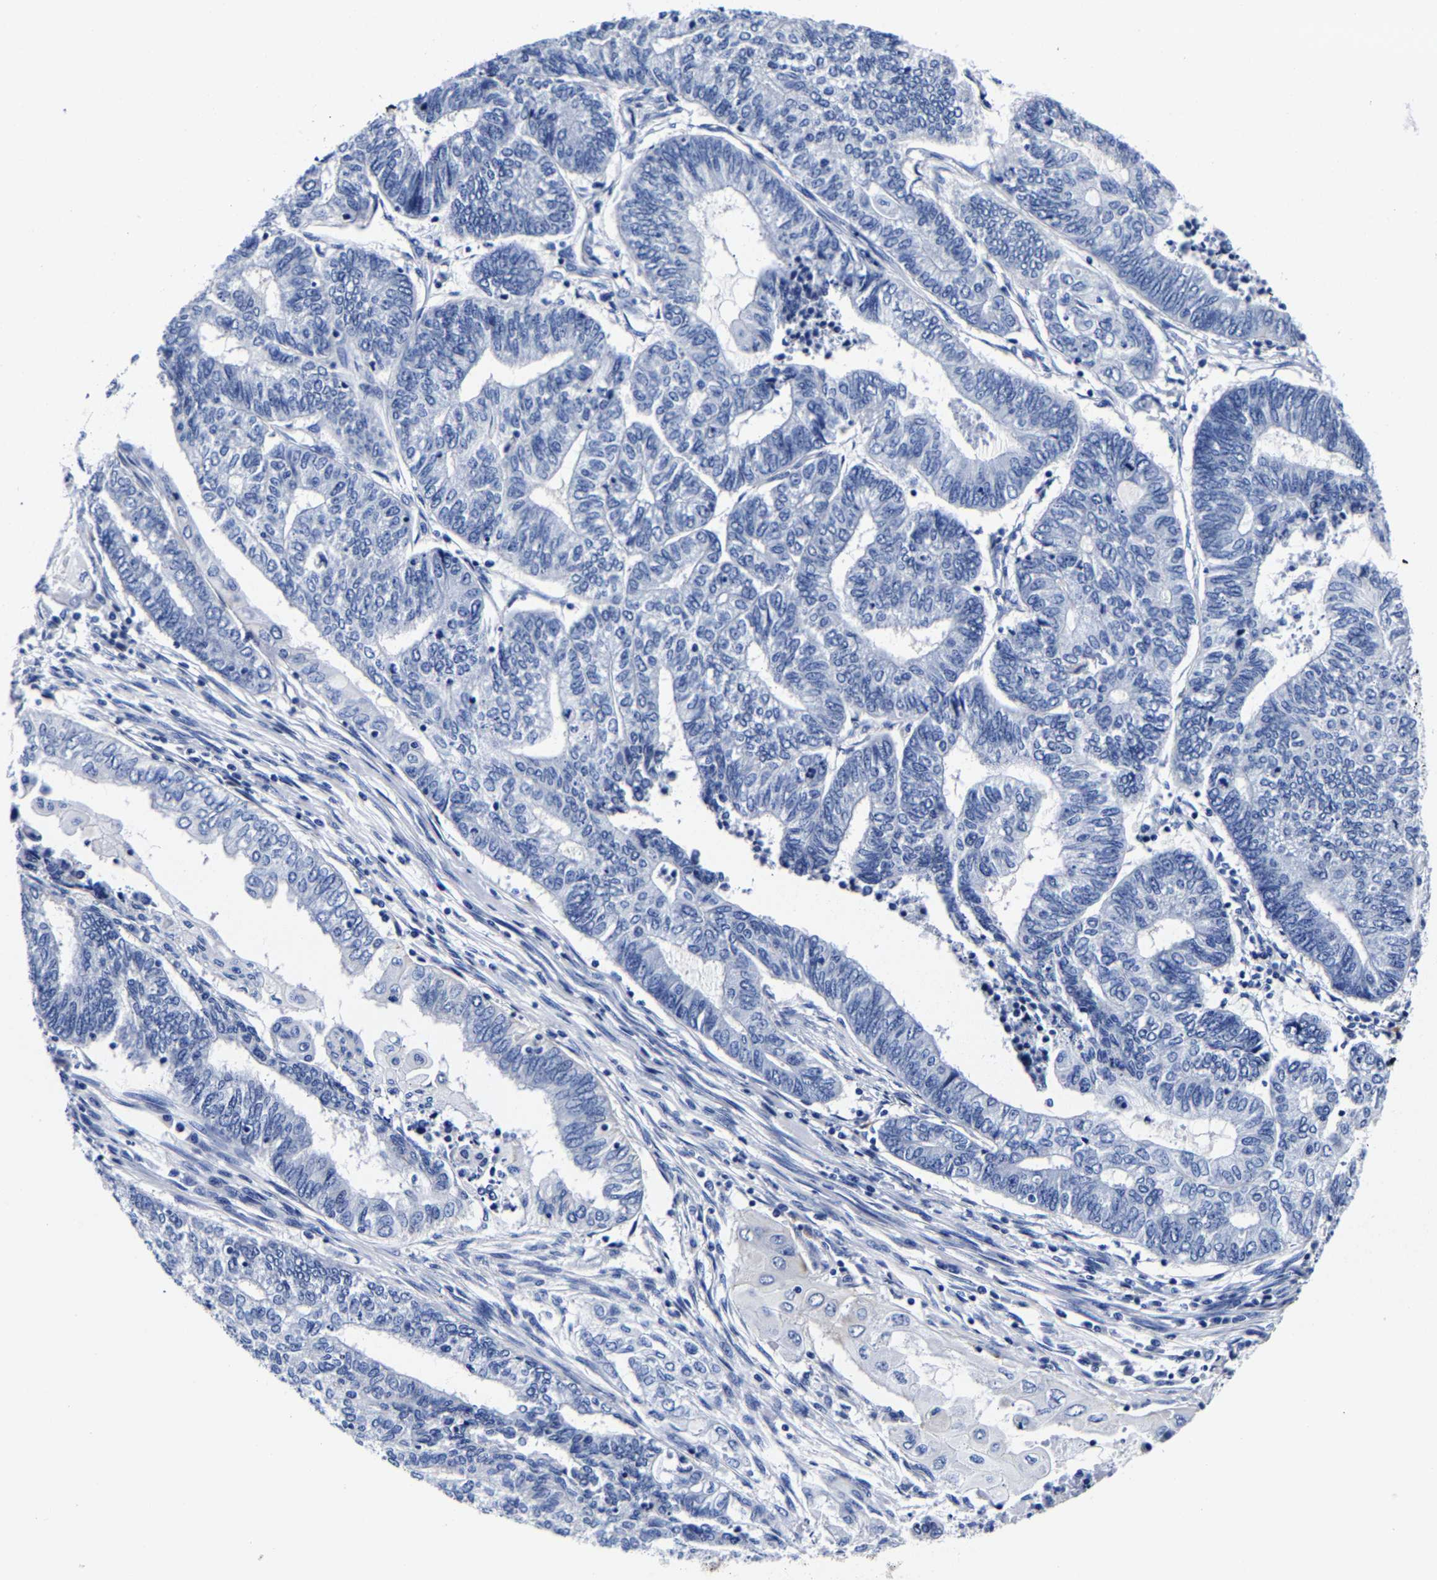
{"staining": {"intensity": "negative", "quantity": "none", "location": "none"}, "tissue": "endometrial cancer", "cell_type": "Tumor cells", "image_type": "cancer", "snomed": [{"axis": "morphology", "description": "Adenocarcinoma, NOS"}, {"axis": "topography", "description": "Uterus"}, {"axis": "topography", "description": "Endometrium"}], "caption": "Immunohistochemistry of human endometrial cancer displays no staining in tumor cells.", "gene": "CPA2", "patient": {"sex": "female", "age": 70}}